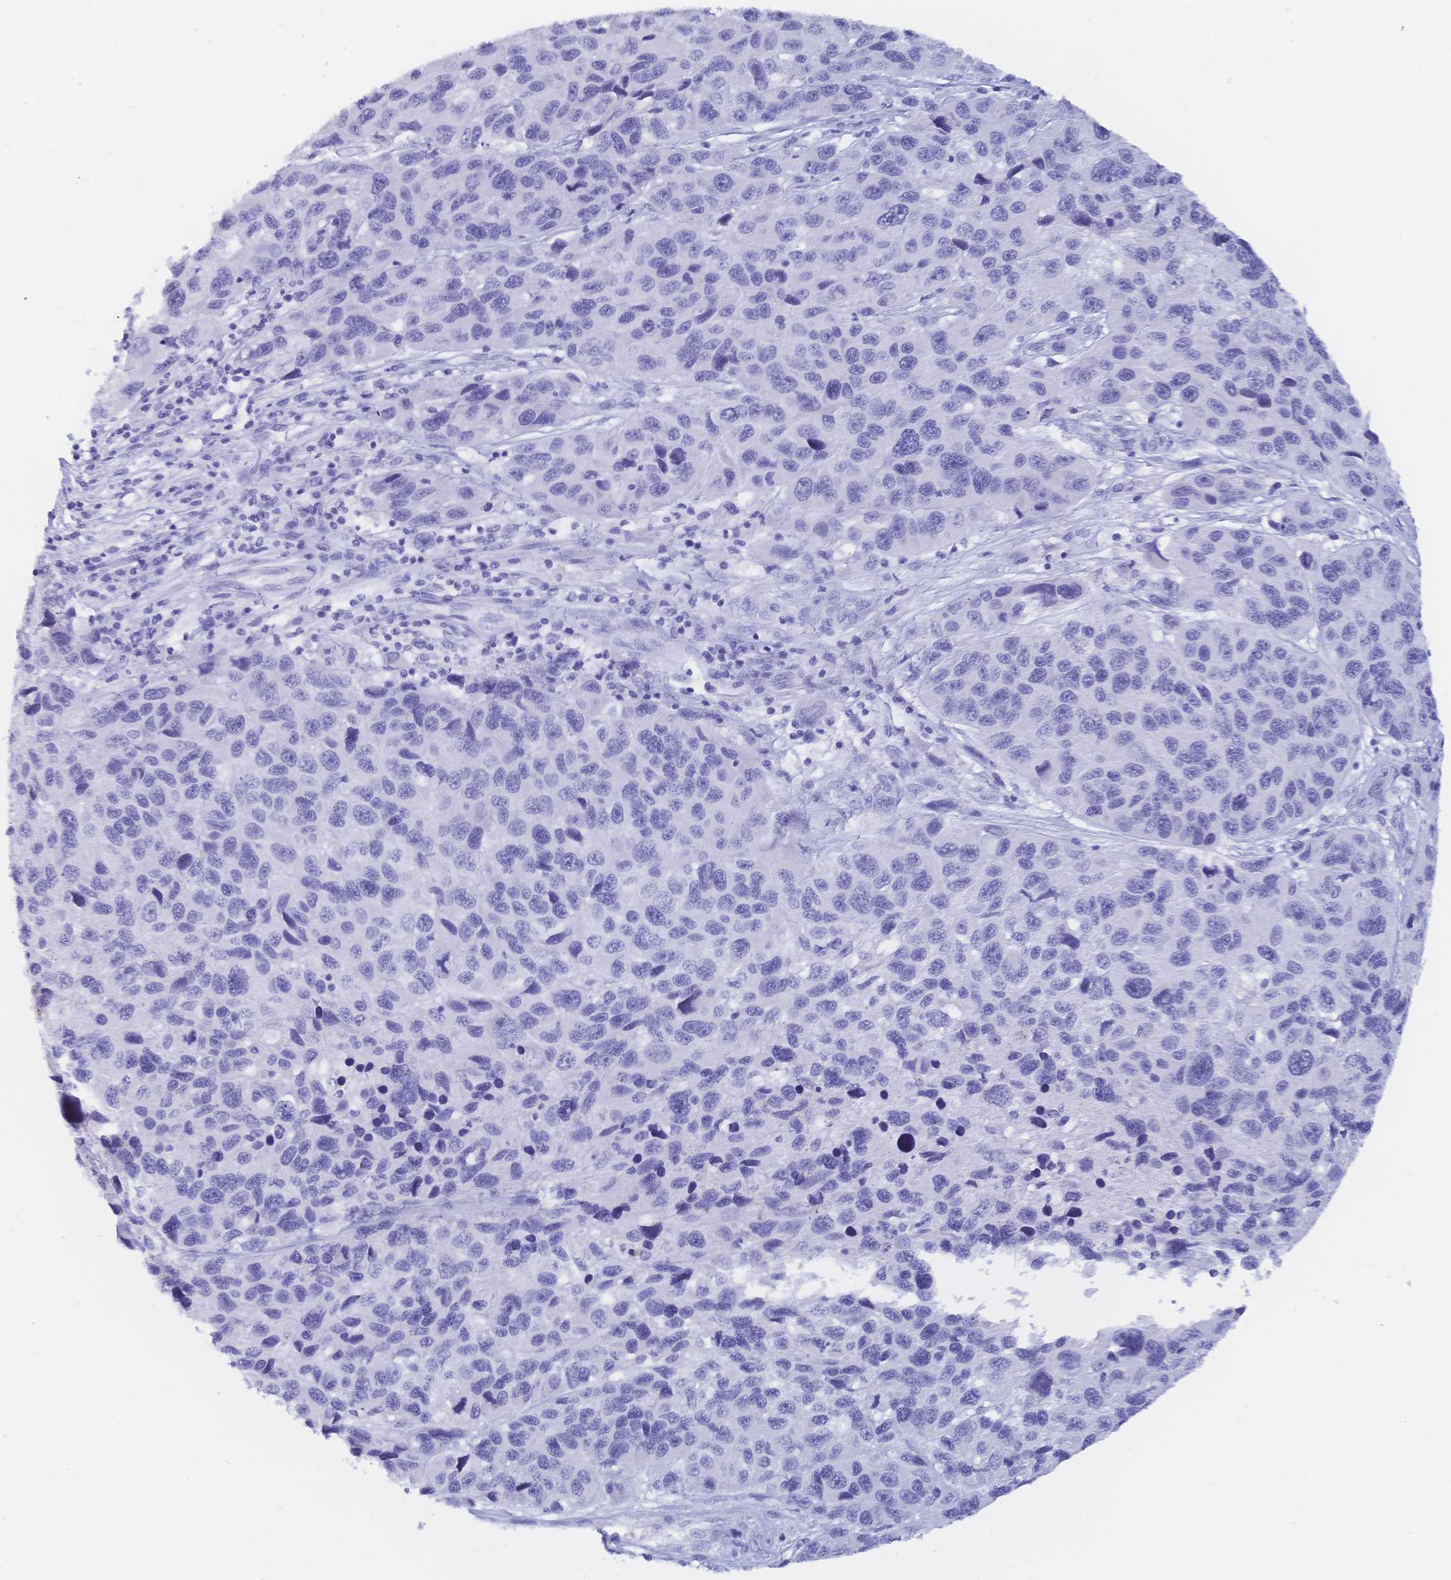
{"staining": {"intensity": "negative", "quantity": "none", "location": "none"}, "tissue": "melanoma", "cell_type": "Tumor cells", "image_type": "cancer", "snomed": [{"axis": "morphology", "description": "Malignant melanoma, NOS"}, {"axis": "topography", "description": "Skin"}], "caption": "Malignant melanoma stained for a protein using immunohistochemistry (IHC) displays no staining tumor cells.", "gene": "MEP1B", "patient": {"sex": "male", "age": 53}}